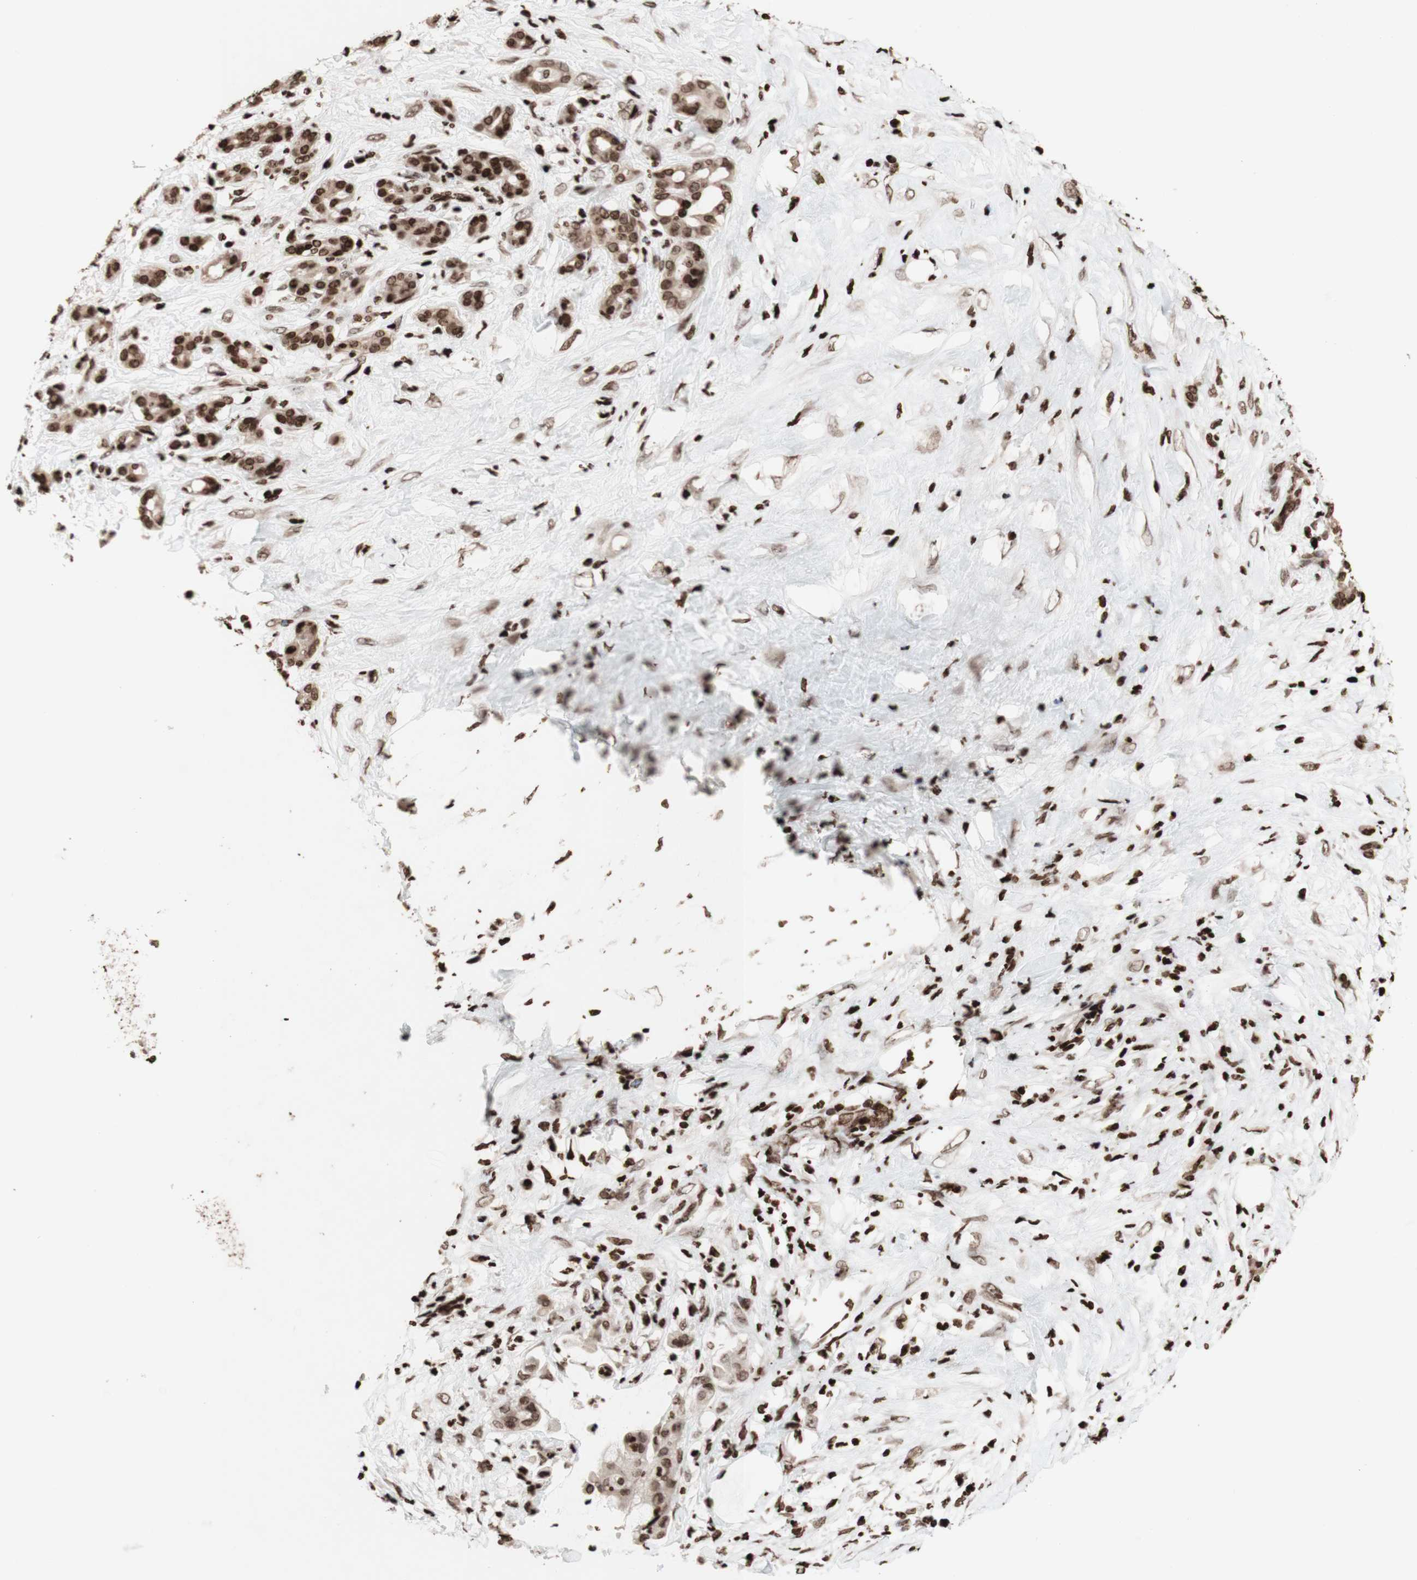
{"staining": {"intensity": "strong", "quantity": ">75%", "location": "nuclear"}, "tissue": "pancreatic cancer", "cell_type": "Tumor cells", "image_type": "cancer", "snomed": [{"axis": "morphology", "description": "Adenocarcinoma, NOS"}, {"axis": "topography", "description": "Pancreas"}], "caption": "Pancreatic cancer (adenocarcinoma) stained for a protein (brown) displays strong nuclear positive expression in approximately >75% of tumor cells.", "gene": "NCAPD2", "patient": {"sex": "male", "age": 41}}